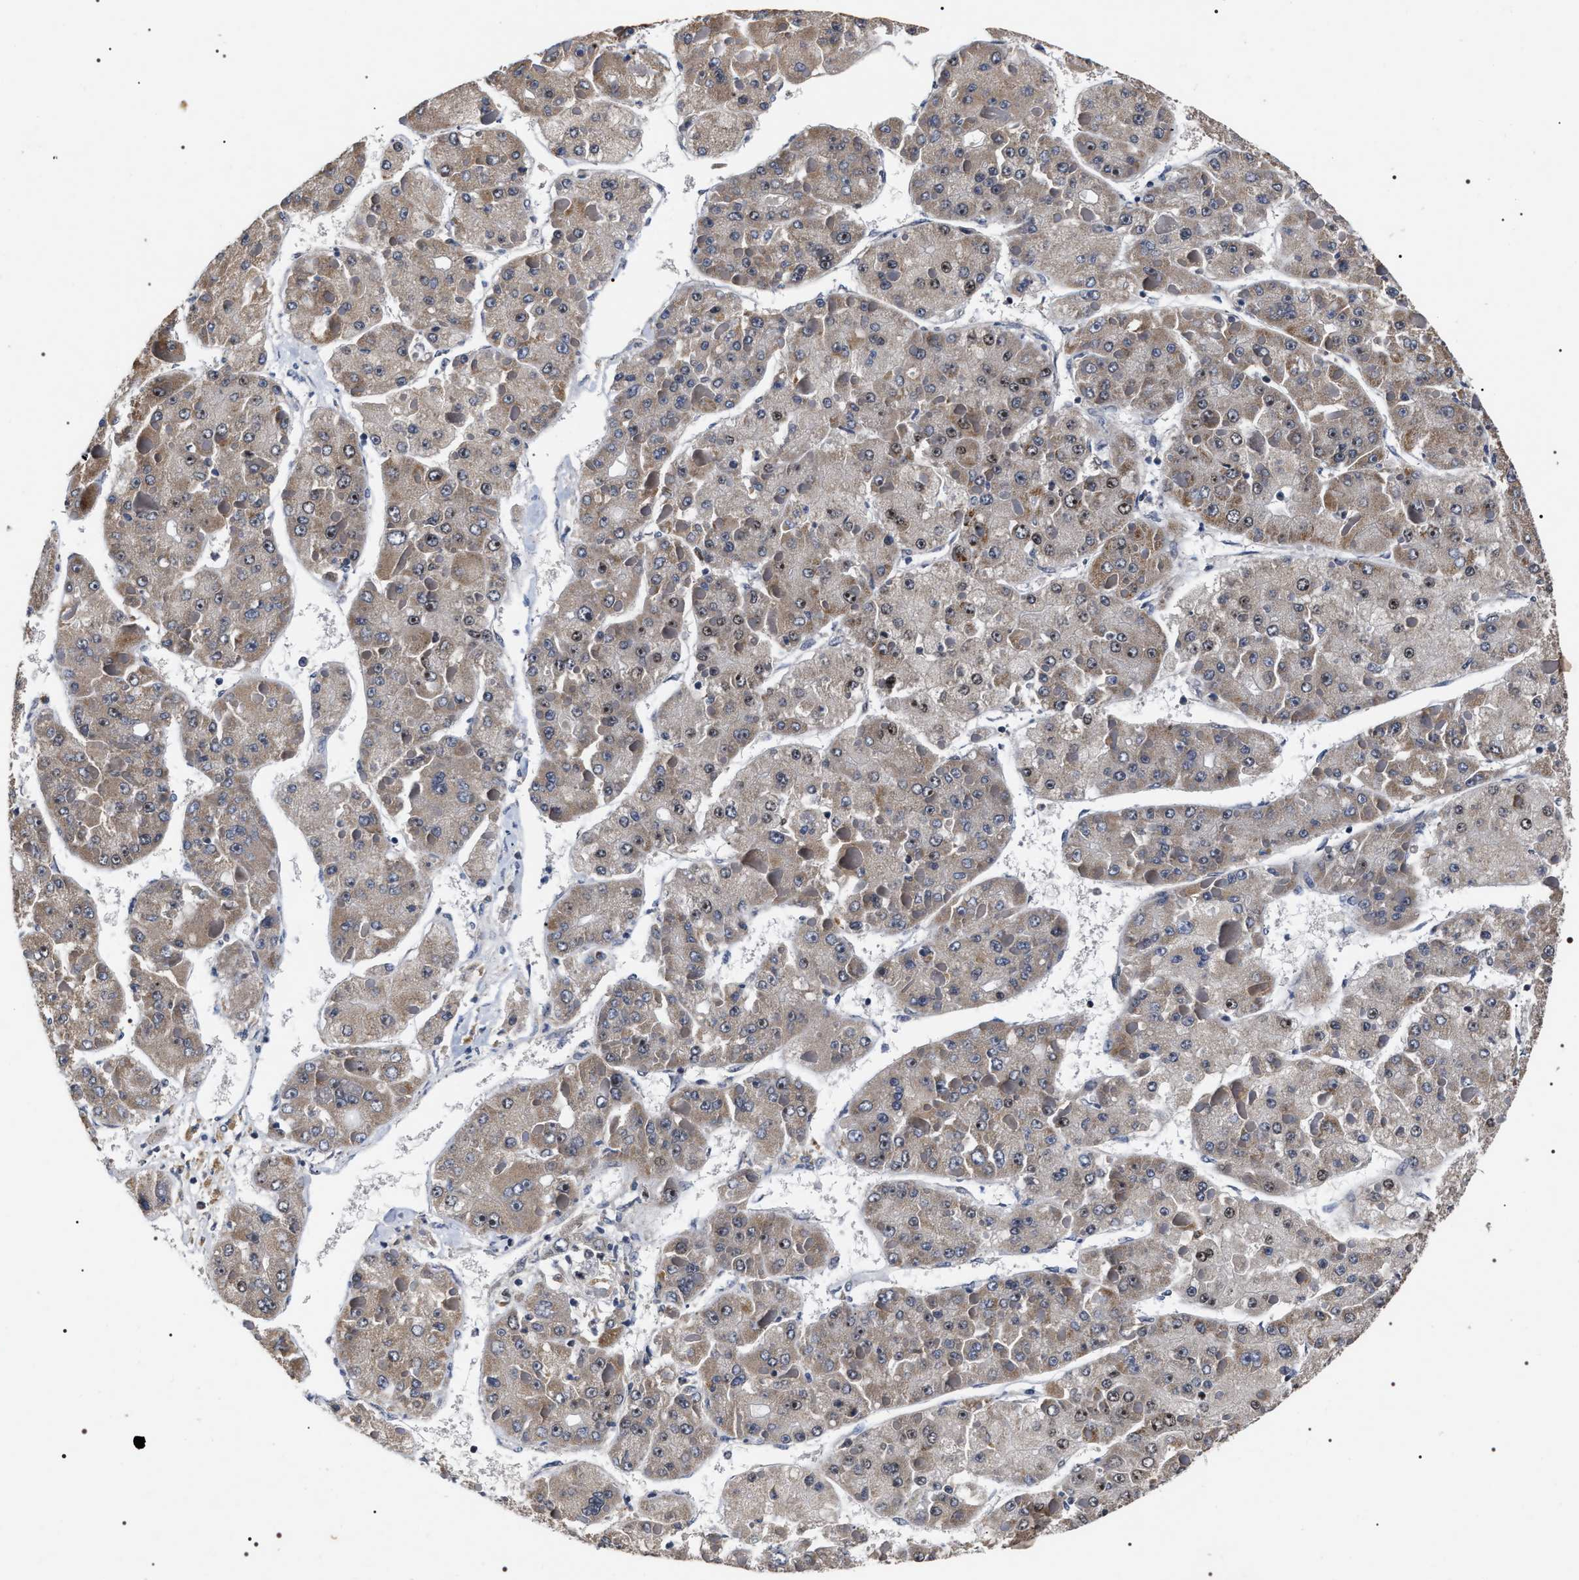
{"staining": {"intensity": "weak", "quantity": ">75%", "location": "cytoplasmic/membranous,nuclear"}, "tissue": "liver cancer", "cell_type": "Tumor cells", "image_type": "cancer", "snomed": [{"axis": "morphology", "description": "Carcinoma, Hepatocellular, NOS"}, {"axis": "topography", "description": "Liver"}], "caption": "Liver hepatocellular carcinoma tissue shows weak cytoplasmic/membranous and nuclear positivity in about >75% of tumor cells", "gene": "RRP1B", "patient": {"sex": "female", "age": 73}}